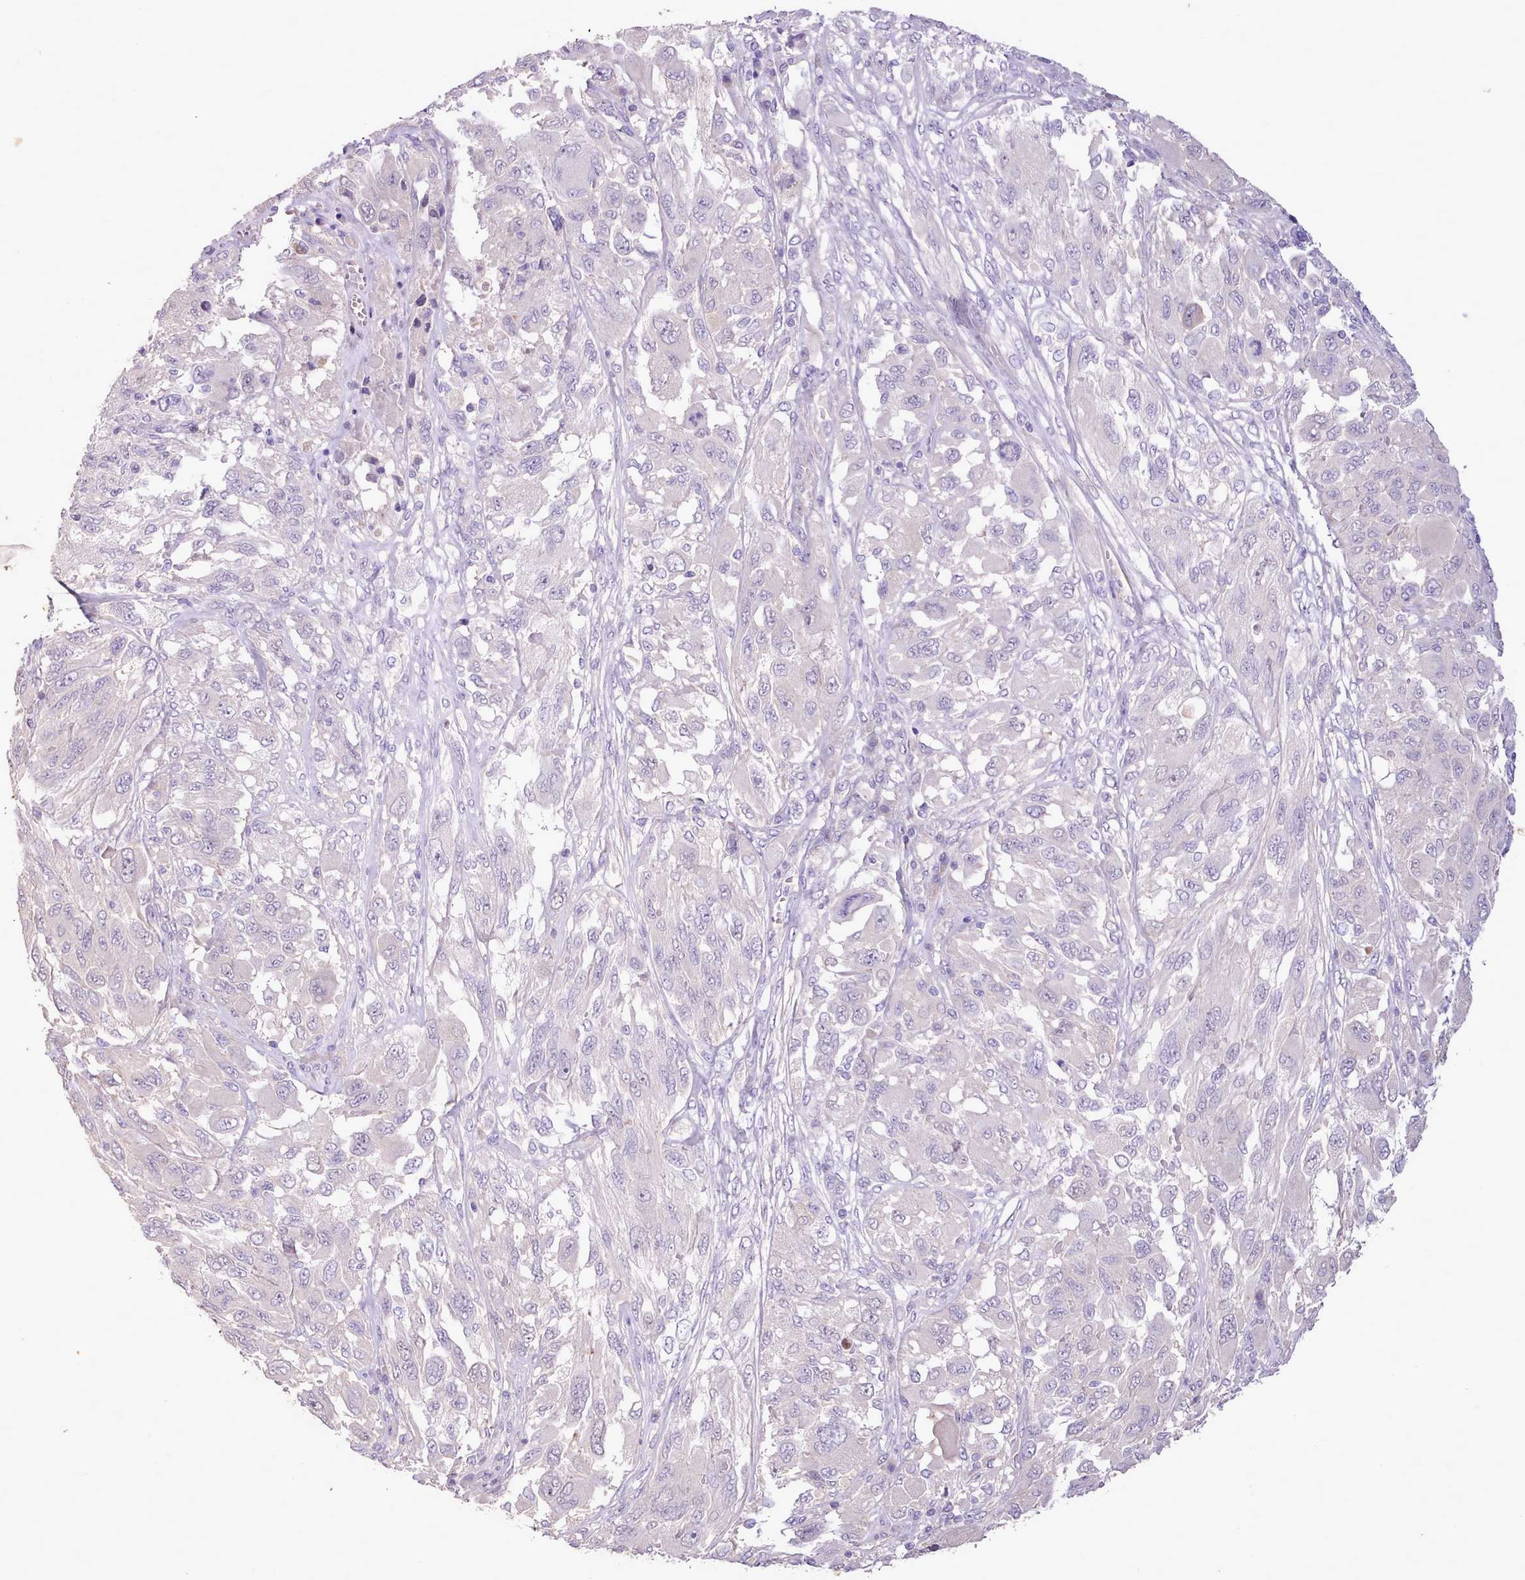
{"staining": {"intensity": "negative", "quantity": "none", "location": "none"}, "tissue": "melanoma", "cell_type": "Tumor cells", "image_type": "cancer", "snomed": [{"axis": "morphology", "description": "Malignant melanoma, NOS"}, {"axis": "topography", "description": "Skin"}], "caption": "Tumor cells show no significant protein positivity in melanoma.", "gene": "ZNF607", "patient": {"sex": "female", "age": 91}}